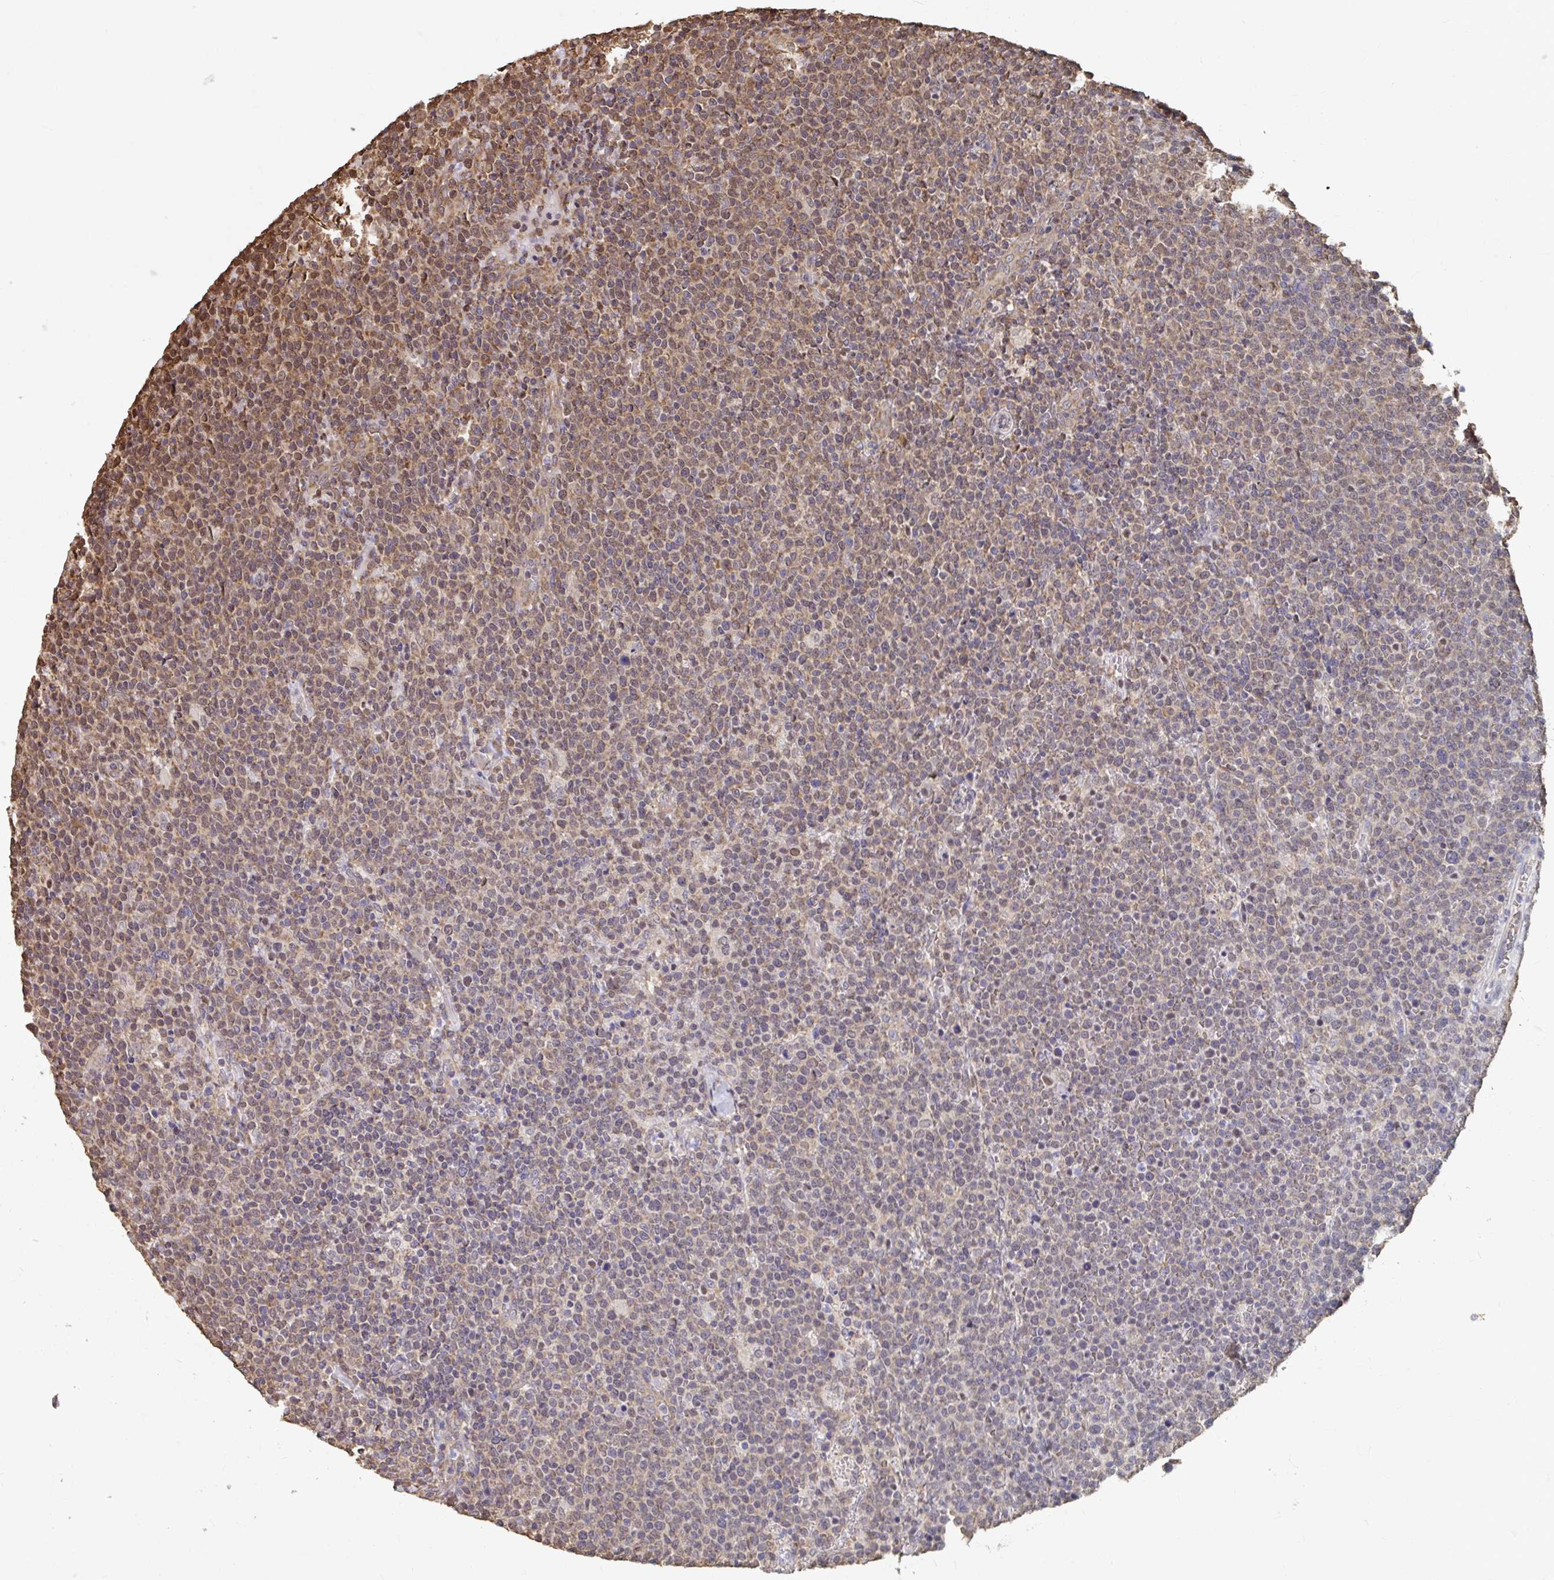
{"staining": {"intensity": "weak", "quantity": ">75%", "location": "cytoplasmic/membranous,nuclear"}, "tissue": "lymphoma", "cell_type": "Tumor cells", "image_type": "cancer", "snomed": [{"axis": "morphology", "description": "Malignant lymphoma, non-Hodgkin's type, High grade"}, {"axis": "topography", "description": "Lymph node"}], "caption": "Lymphoma stained with a brown dye exhibits weak cytoplasmic/membranous and nuclear positive positivity in about >75% of tumor cells.", "gene": "SYNCRIP", "patient": {"sex": "male", "age": 61}}